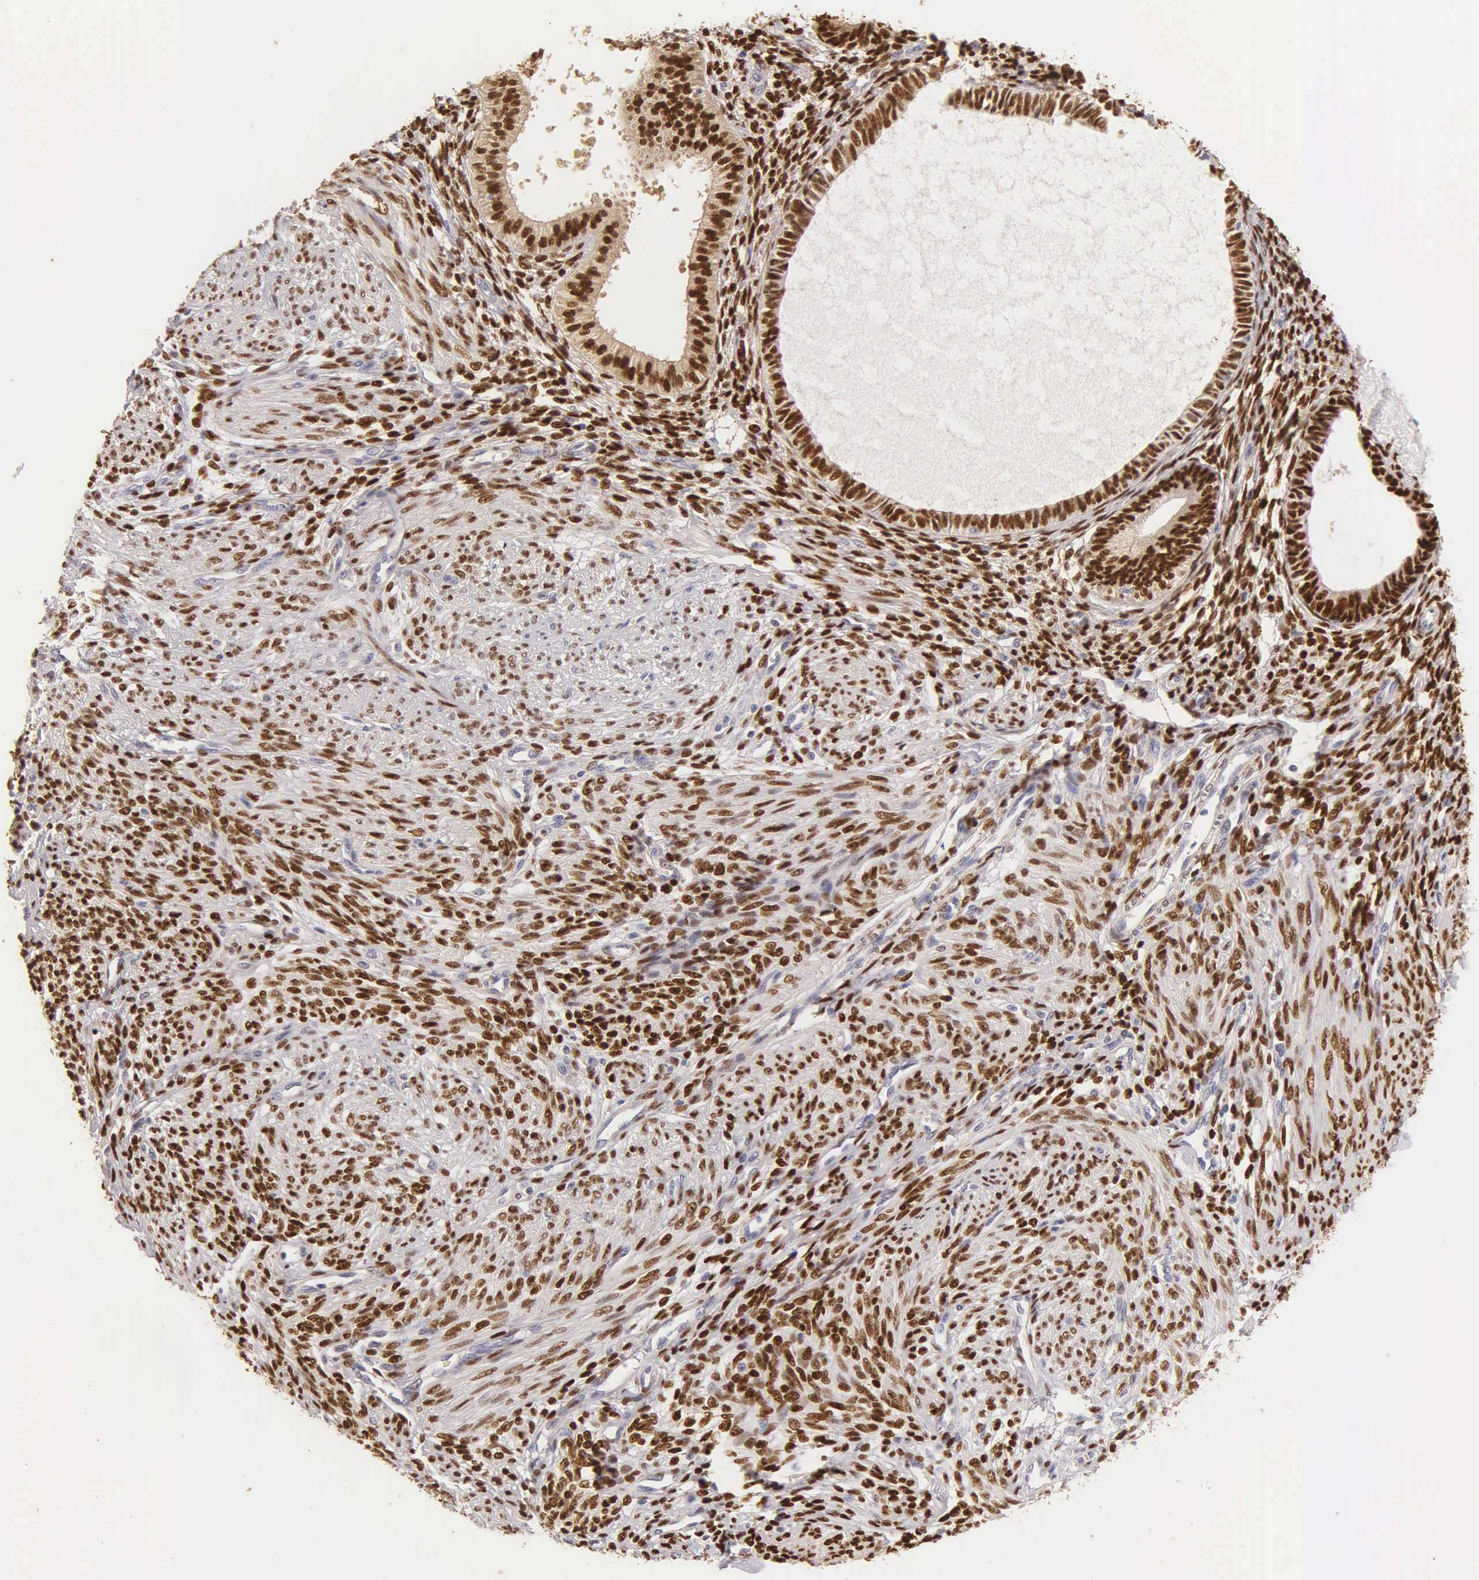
{"staining": {"intensity": "strong", "quantity": ">75%", "location": "nuclear"}, "tissue": "endometrium", "cell_type": "Cells in endometrial stroma", "image_type": "normal", "snomed": [{"axis": "morphology", "description": "Normal tissue, NOS"}, {"axis": "topography", "description": "Endometrium"}], "caption": "High-power microscopy captured an IHC histopathology image of benign endometrium, revealing strong nuclear staining in approximately >75% of cells in endometrial stroma. Nuclei are stained in blue.", "gene": "ESR1", "patient": {"sex": "female", "age": 82}}